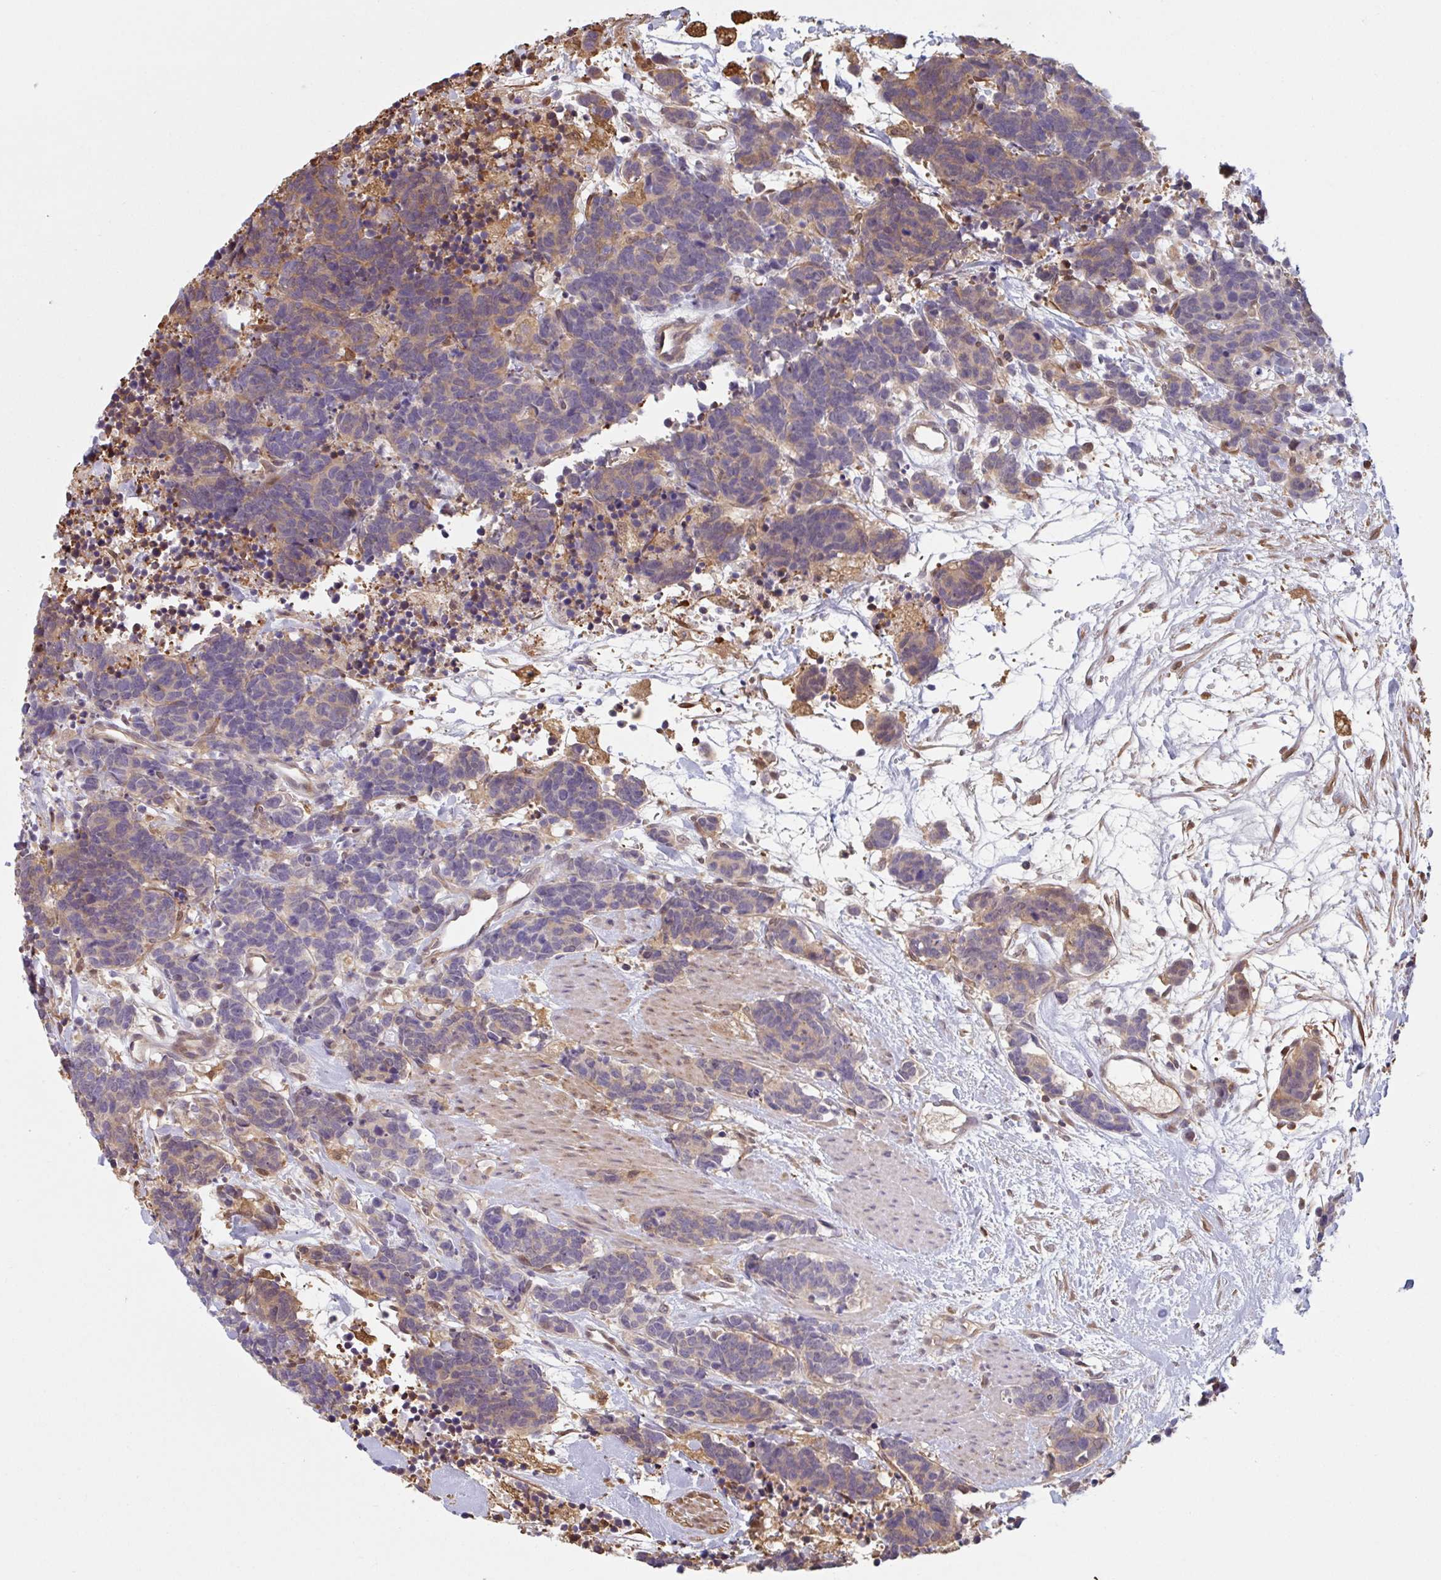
{"staining": {"intensity": "moderate", "quantity": "25%-75%", "location": "cytoplasmic/membranous"}, "tissue": "carcinoid", "cell_type": "Tumor cells", "image_type": "cancer", "snomed": [{"axis": "morphology", "description": "Carcinoma, NOS"}, {"axis": "morphology", "description": "Carcinoid, malignant, NOS"}, {"axis": "topography", "description": "Prostate"}], "caption": "Immunohistochemical staining of human carcinoid (malignant) demonstrates medium levels of moderate cytoplasmic/membranous protein expression in approximately 25%-75% of tumor cells.", "gene": "OTOP2", "patient": {"sex": "male", "age": 57}}